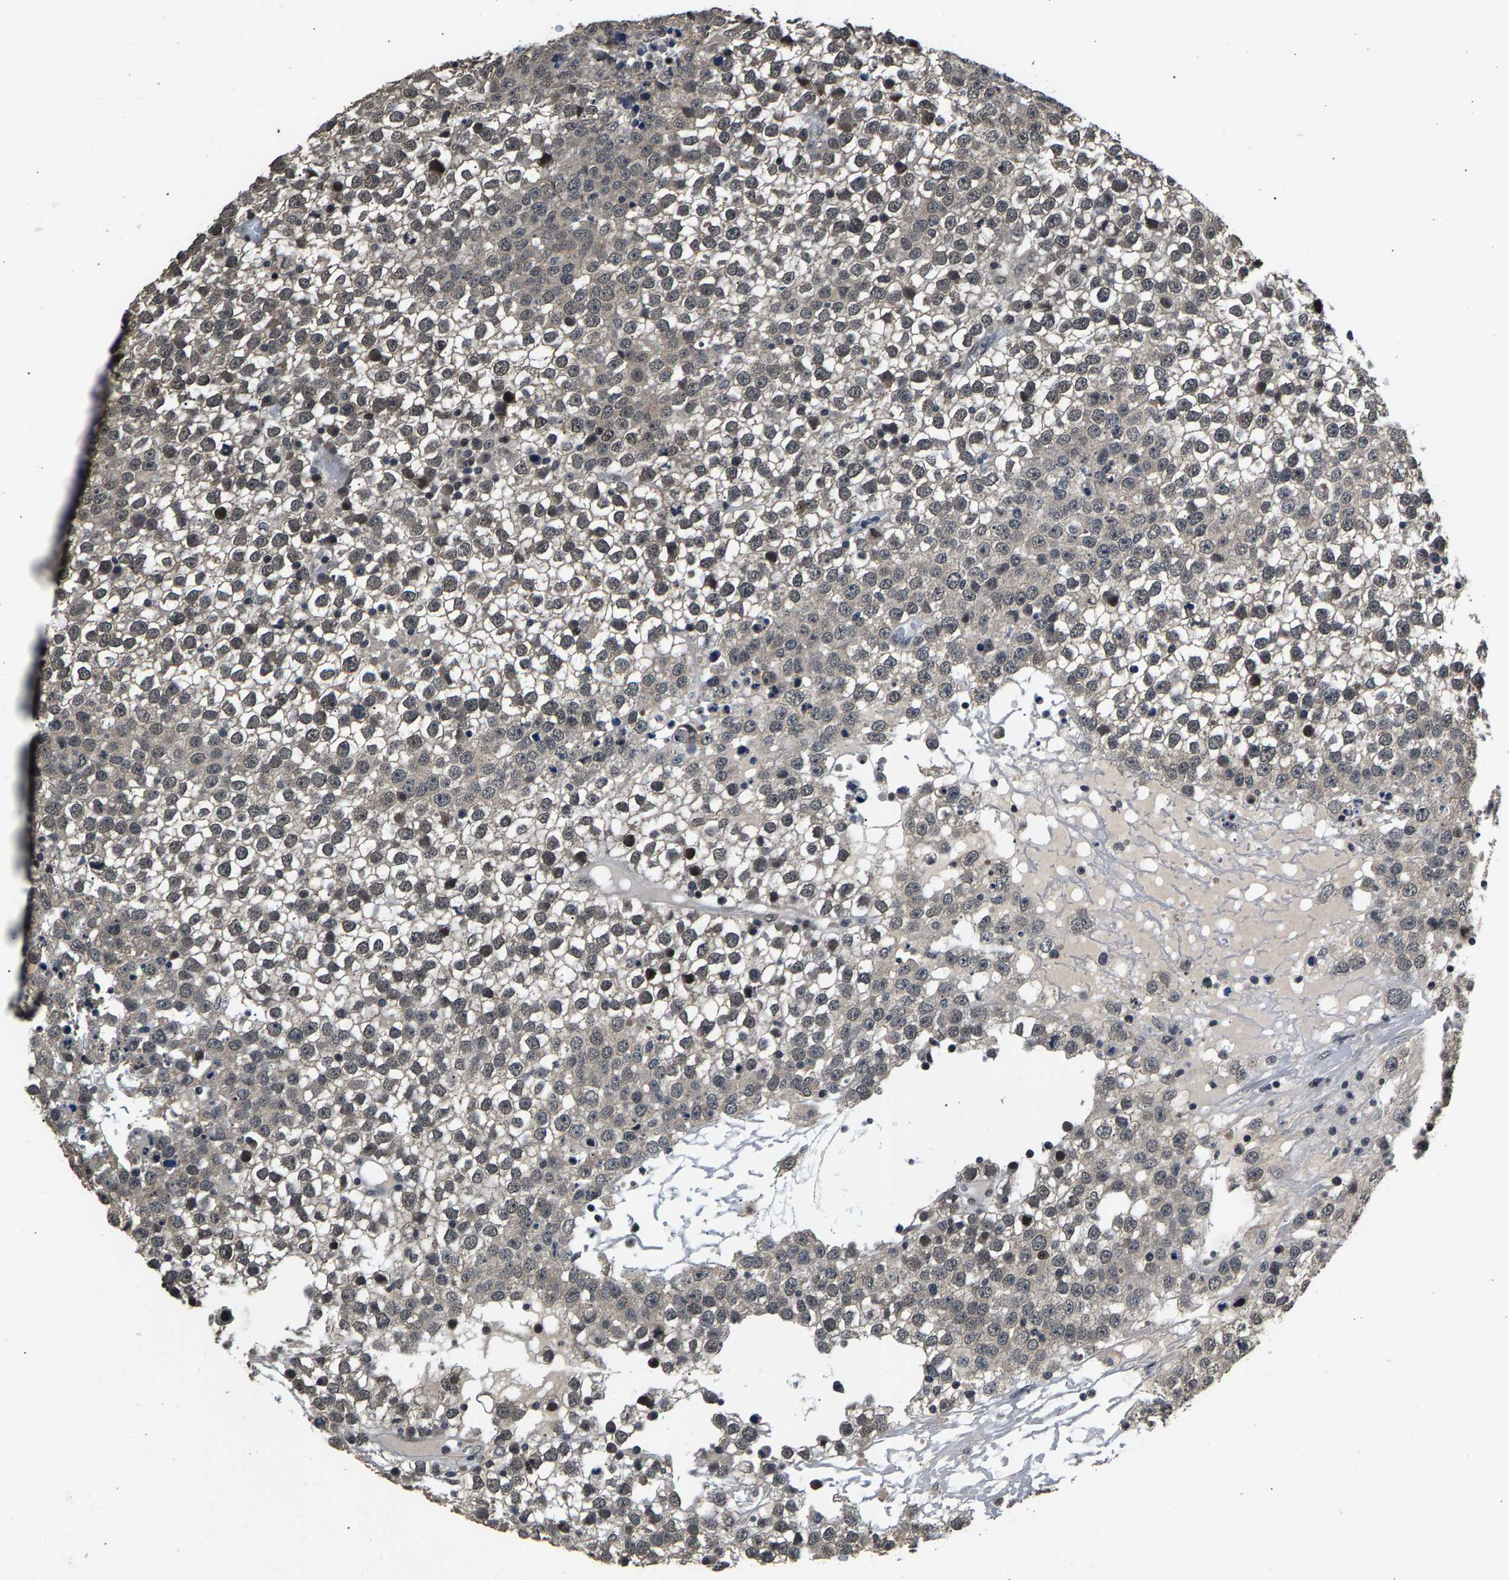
{"staining": {"intensity": "weak", "quantity": "25%-75%", "location": "cytoplasmic/membranous,nuclear"}, "tissue": "testis cancer", "cell_type": "Tumor cells", "image_type": "cancer", "snomed": [{"axis": "morphology", "description": "Seminoma, NOS"}, {"axis": "topography", "description": "Testis"}], "caption": "Human testis cancer stained with a protein marker exhibits weak staining in tumor cells.", "gene": "RBM33", "patient": {"sex": "male", "age": 65}}